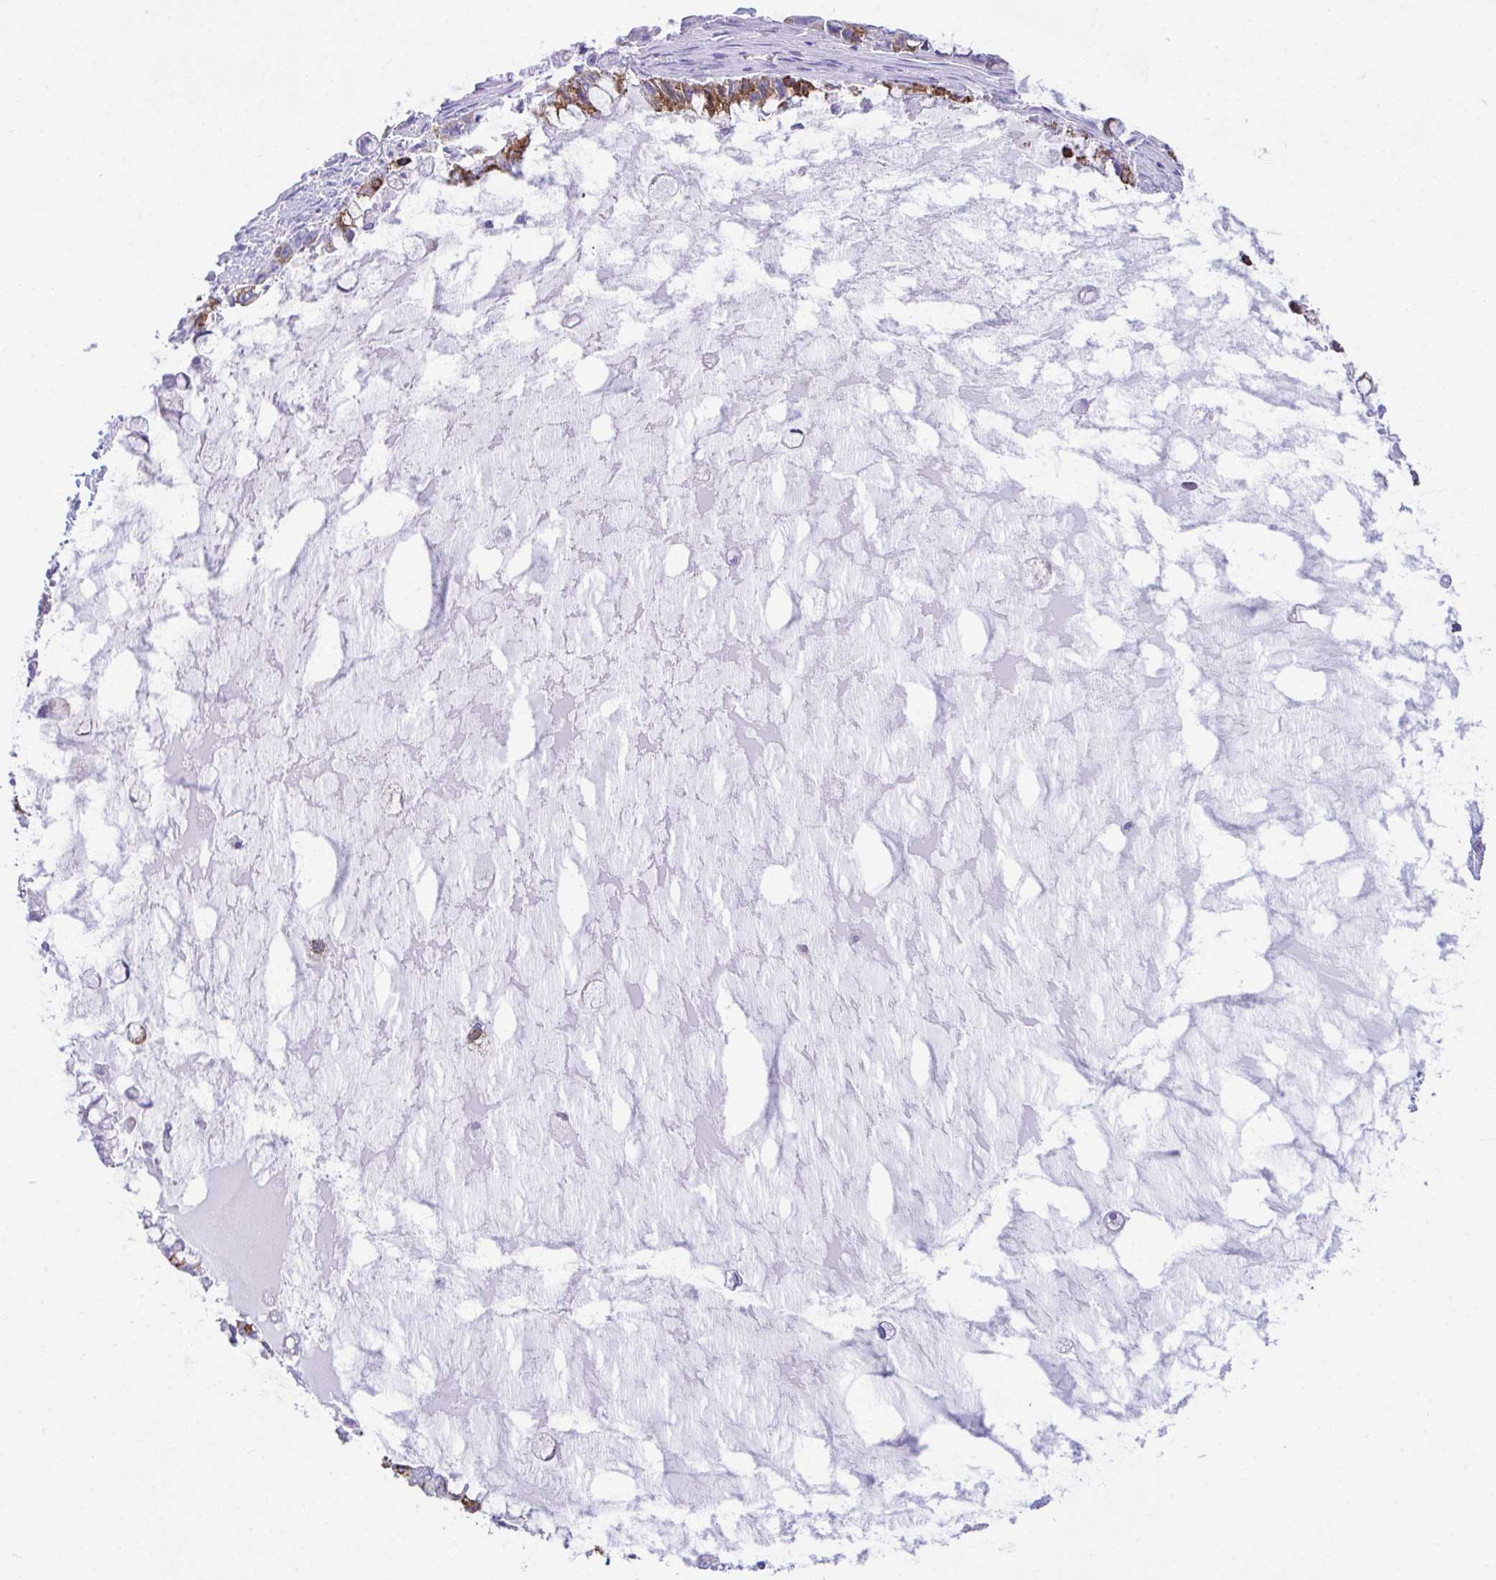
{"staining": {"intensity": "strong", "quantity": "25%-75%", "location": "cytoplasmic/membranous"}, "tissue": "ovarian cancer", "cell_type": "Tumor cells", "image_type": "cancer", "snomed": [{"axis": "morphology", "description": "Cystadenocarcinoma, mucinous, NOS"}, {"axis": "topography", "description": "Ovary"}], "caption": "A micrograph of human ovarian cancer (mucinous cystadenocarcinoma) stained for a protein exhibits strong cytoplasmic/membranous brown staining in tumor cells. (Brightfield microscopy of DAB IHC at high magnification).", "gene": "NLRP8", "patient": {"sex": "female", "age": 63}}